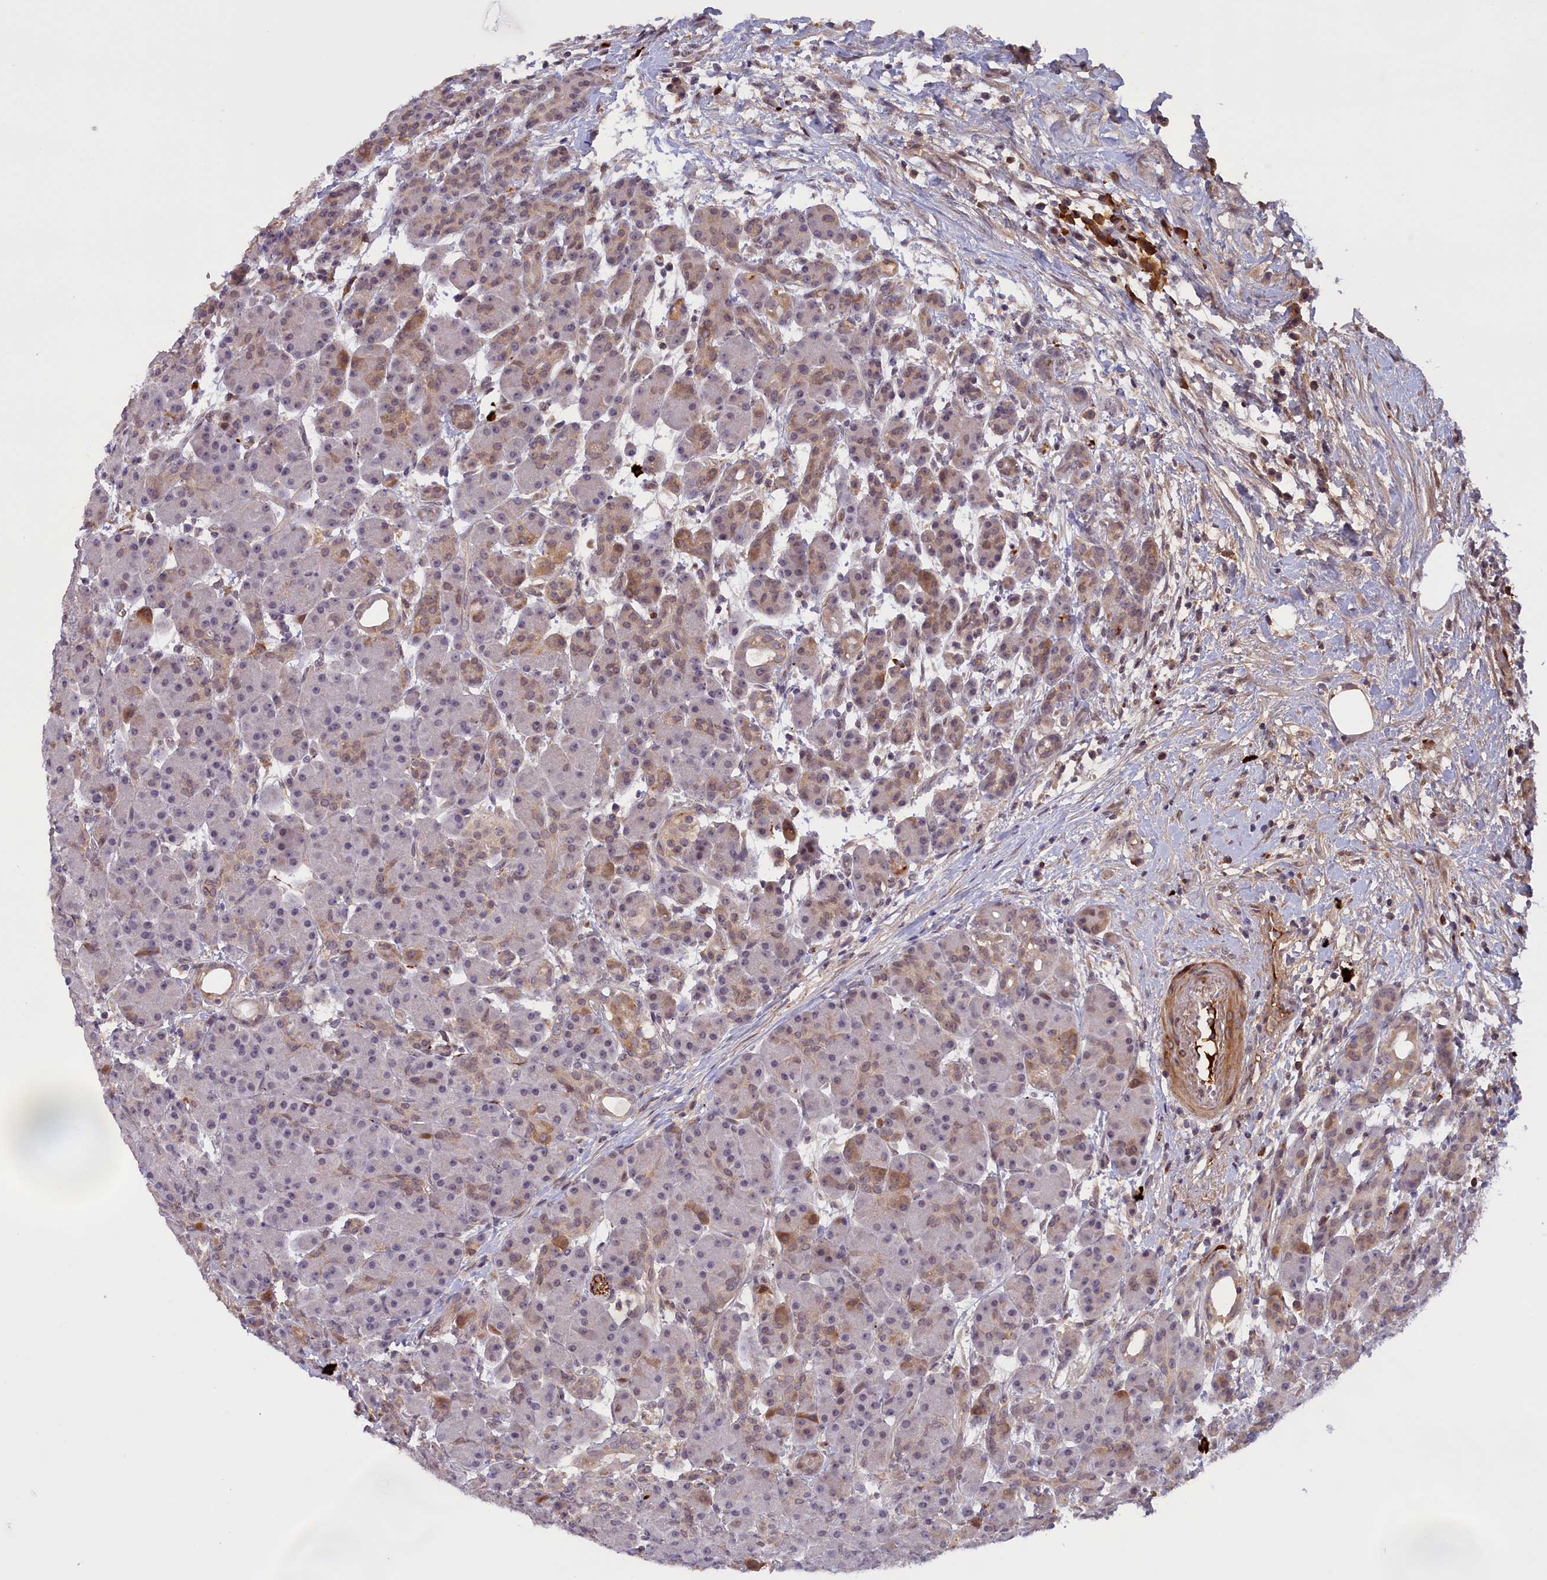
{"staining": {"intensity": "moderate", "quantity": "<25%", "location": "cytoplasmic/membranous"}, "tissue": "pancreas", "cell_type": "Exocrine glandular cells", "image_type": "normal", "snomed": [{"axis": "morphology", "description": "Normal tissue, NOS"}, {"axis": "topography", "description": "Pancreas"}], "caption": "Protein staining of benign pancreas displays moderate cytoplasmic/membranous staining in approximately <25% of exocrine glandular cells. (Stains: DAB in brown, nuclei in blue, Microscopy: brightfield microscopy at high magnification).", "gene": "RRAD", "patient": {"sex": "male", "age": 63}}